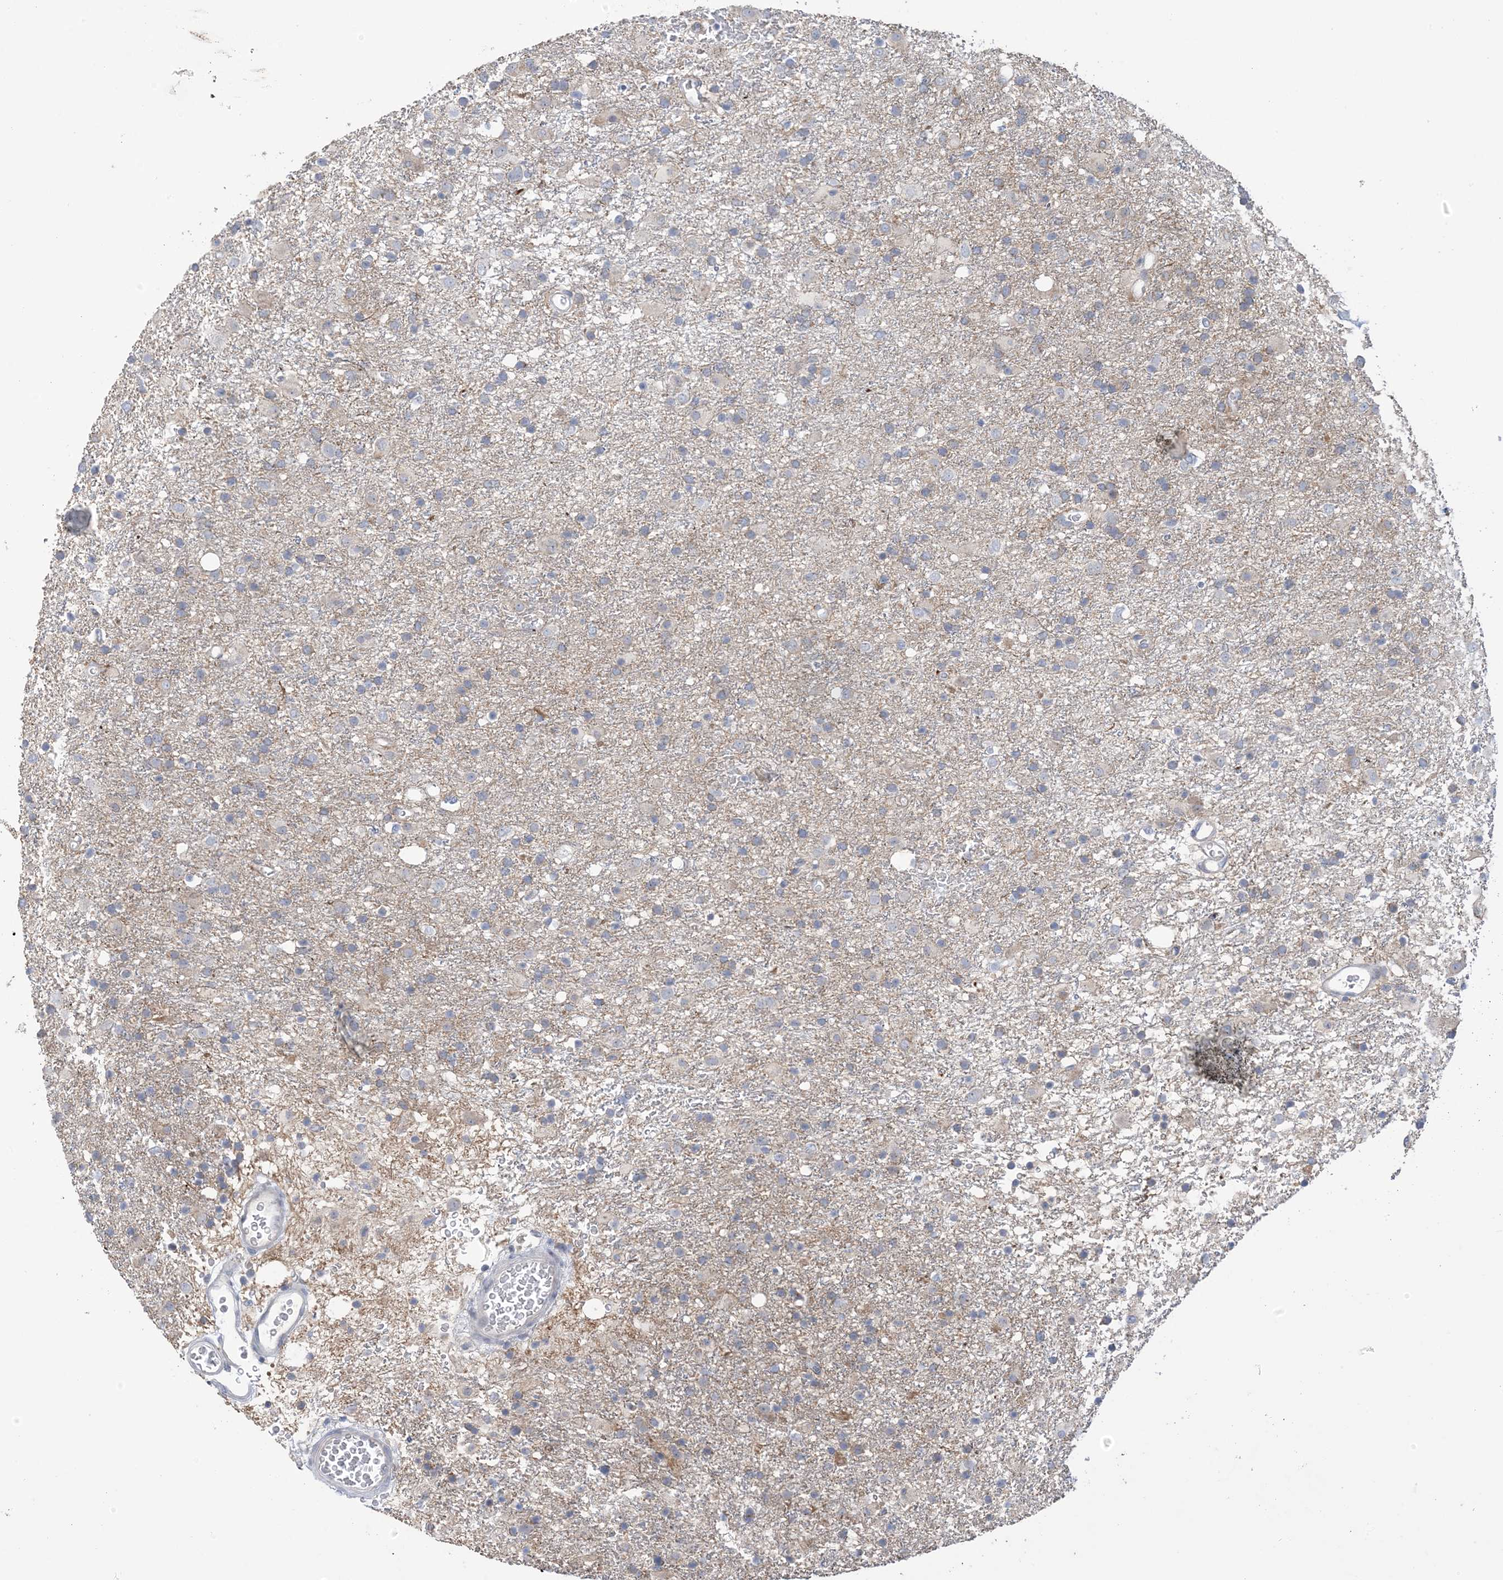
{"staining": {"intensity": "negative", "quantity": "none", "location": "none"}, "tissue": "glioma", "cell_type": "Tumor cells", "image_type": "cancer", "snomed": [{"axis": "morphology", "description": "Glioma, malignant, Low grade"}, {"axis": "topography", "description": "Brain"}], "caption": "Tumor cells are negative for brown protein staining in glioma.", "gene": "TTYH1", "patient": {"sex": "male", "age": 65}}